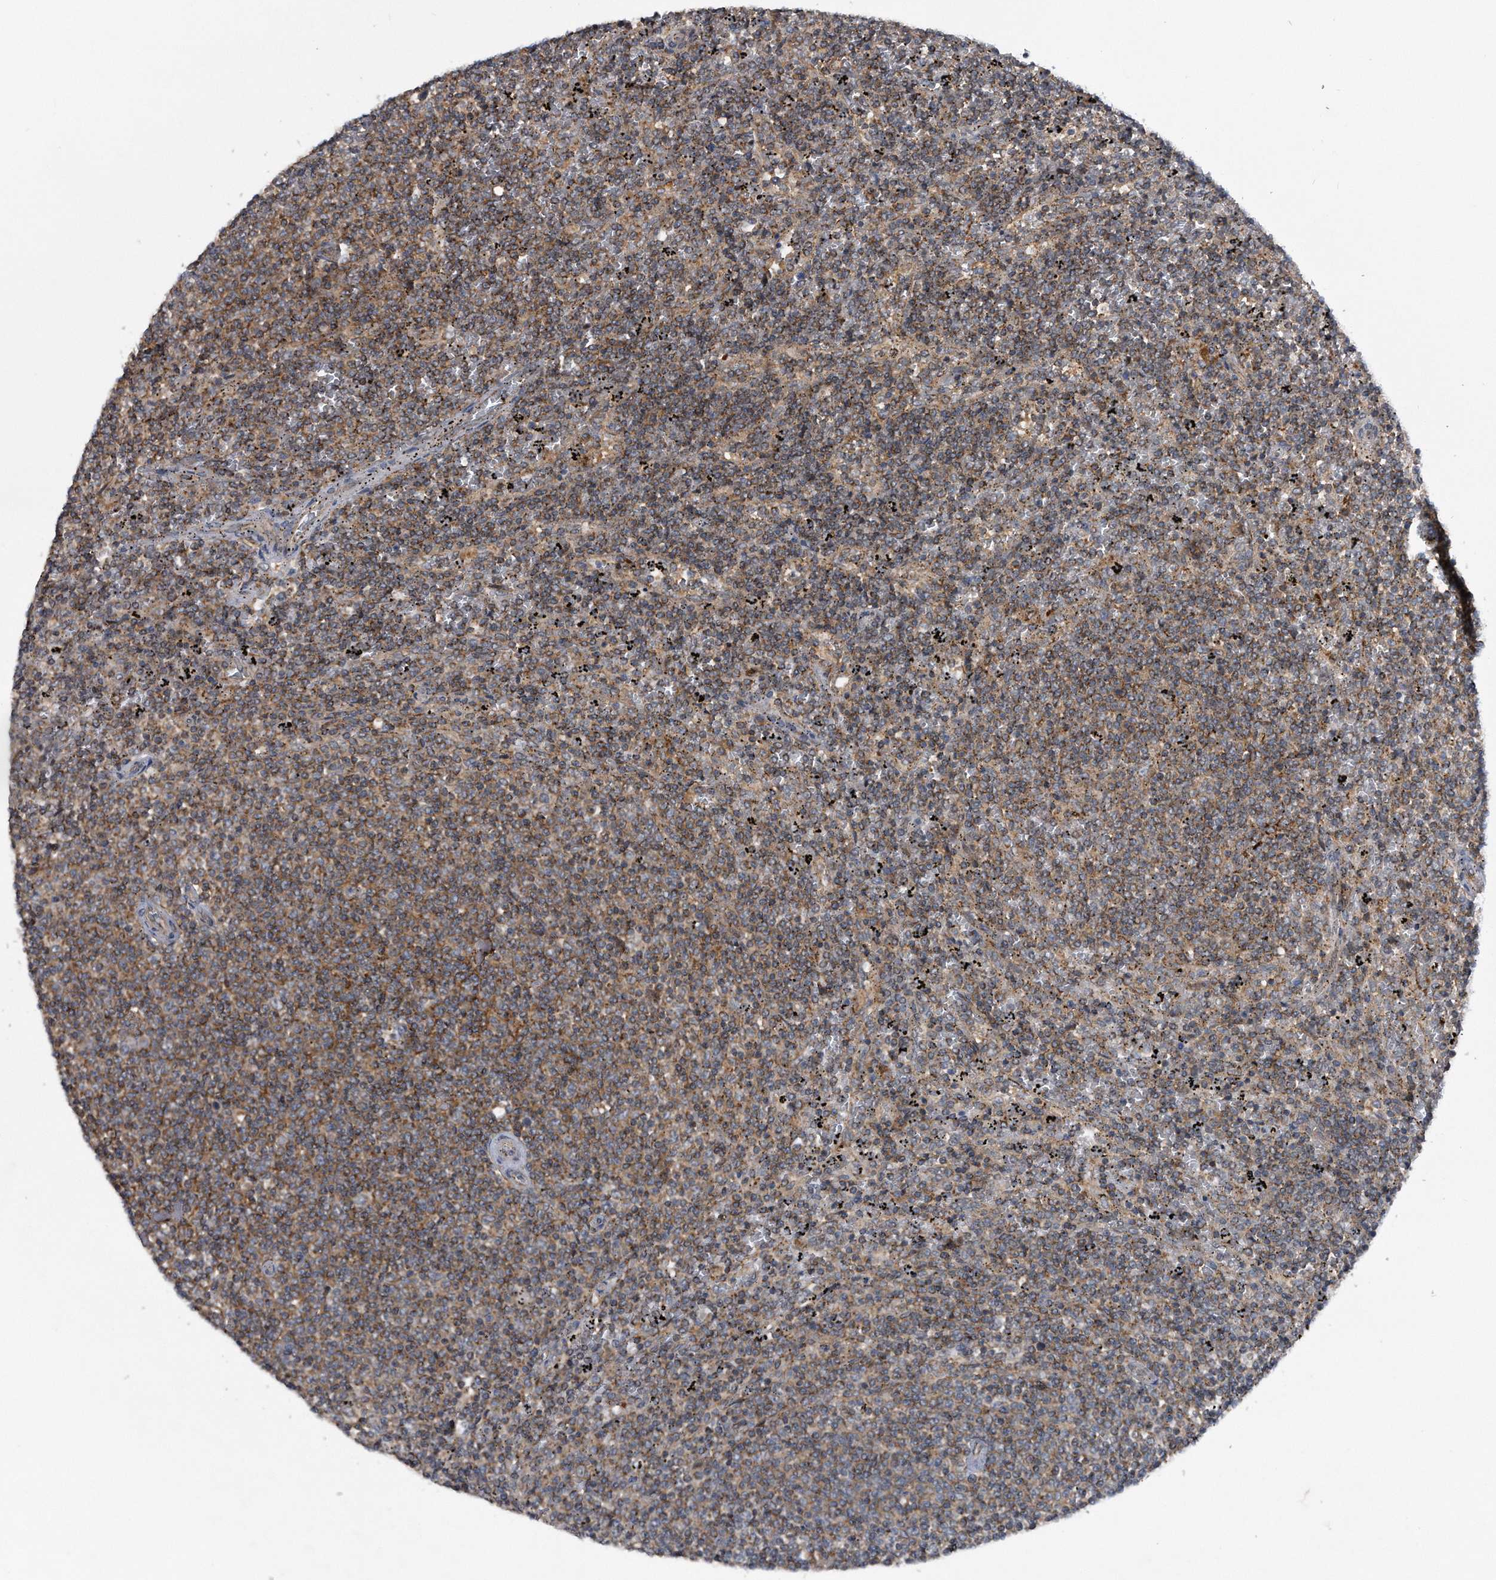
{"staining": {"intensity": "moderate", "quantity": ">75%", "location": "cytoplasmic/membranous"}, "tissue": "lymphoma", "cell_type": "Tumor cells", "image_type": "cancer", "snomed": [{"axis": "morphology", "description": "Malignant lymphoma, non-Hodgkin's type, Low grade"}, {"axis": "topography", "description": "Spleen"}], "caption": "An IHC image of neoplastic tissue is shown. Protein staining in brown labels moderate cytoplasmic/membranous positivity in lymphoma within tumor cells. (DAB = brown stain, brightfield microscopy at high magnification).", "gene": "ALPK2", "patient": {"sex": "female", "age": 50}}